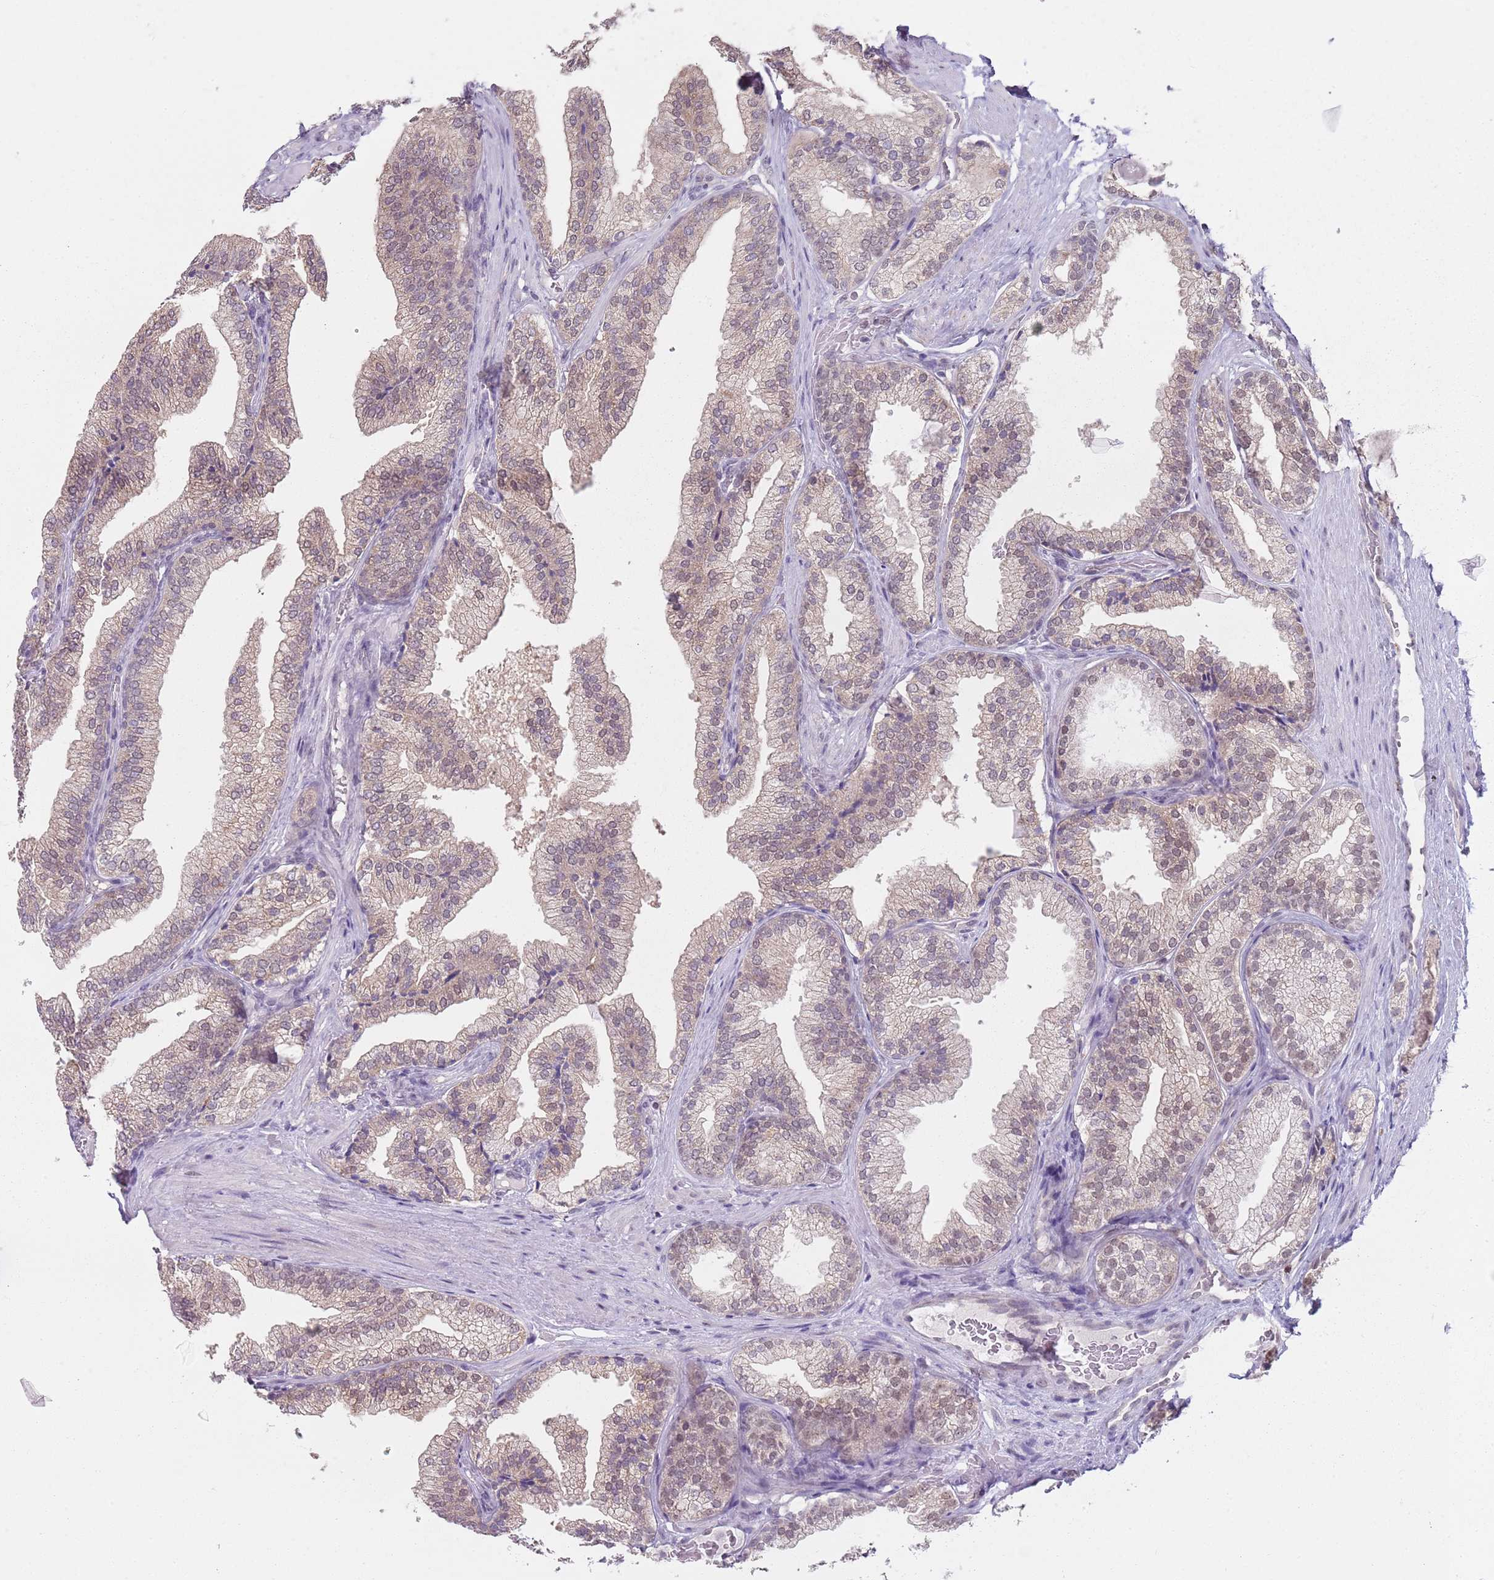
{"staining": {"intensity": "weak", "quantity": "25%-75%", "location": "cytoplasmic/membranous"}, "tissue": "prostate", "cell_type": "Glandular cells", "image_type": "normal", "snomed": [{"axis": "morphology", "description": "Normal tissue, NOS"}, {"axis": "topography", "description": "Prostate"}], "caption": "This photomicrograph exhibits IHC staining of benign human prostate, with low weak cytoplasmic/membranous expression in about 25%-75% of glandular cells.", "gene": "SMARCAL1", "patient": {"sex": "male", "age": 76}}